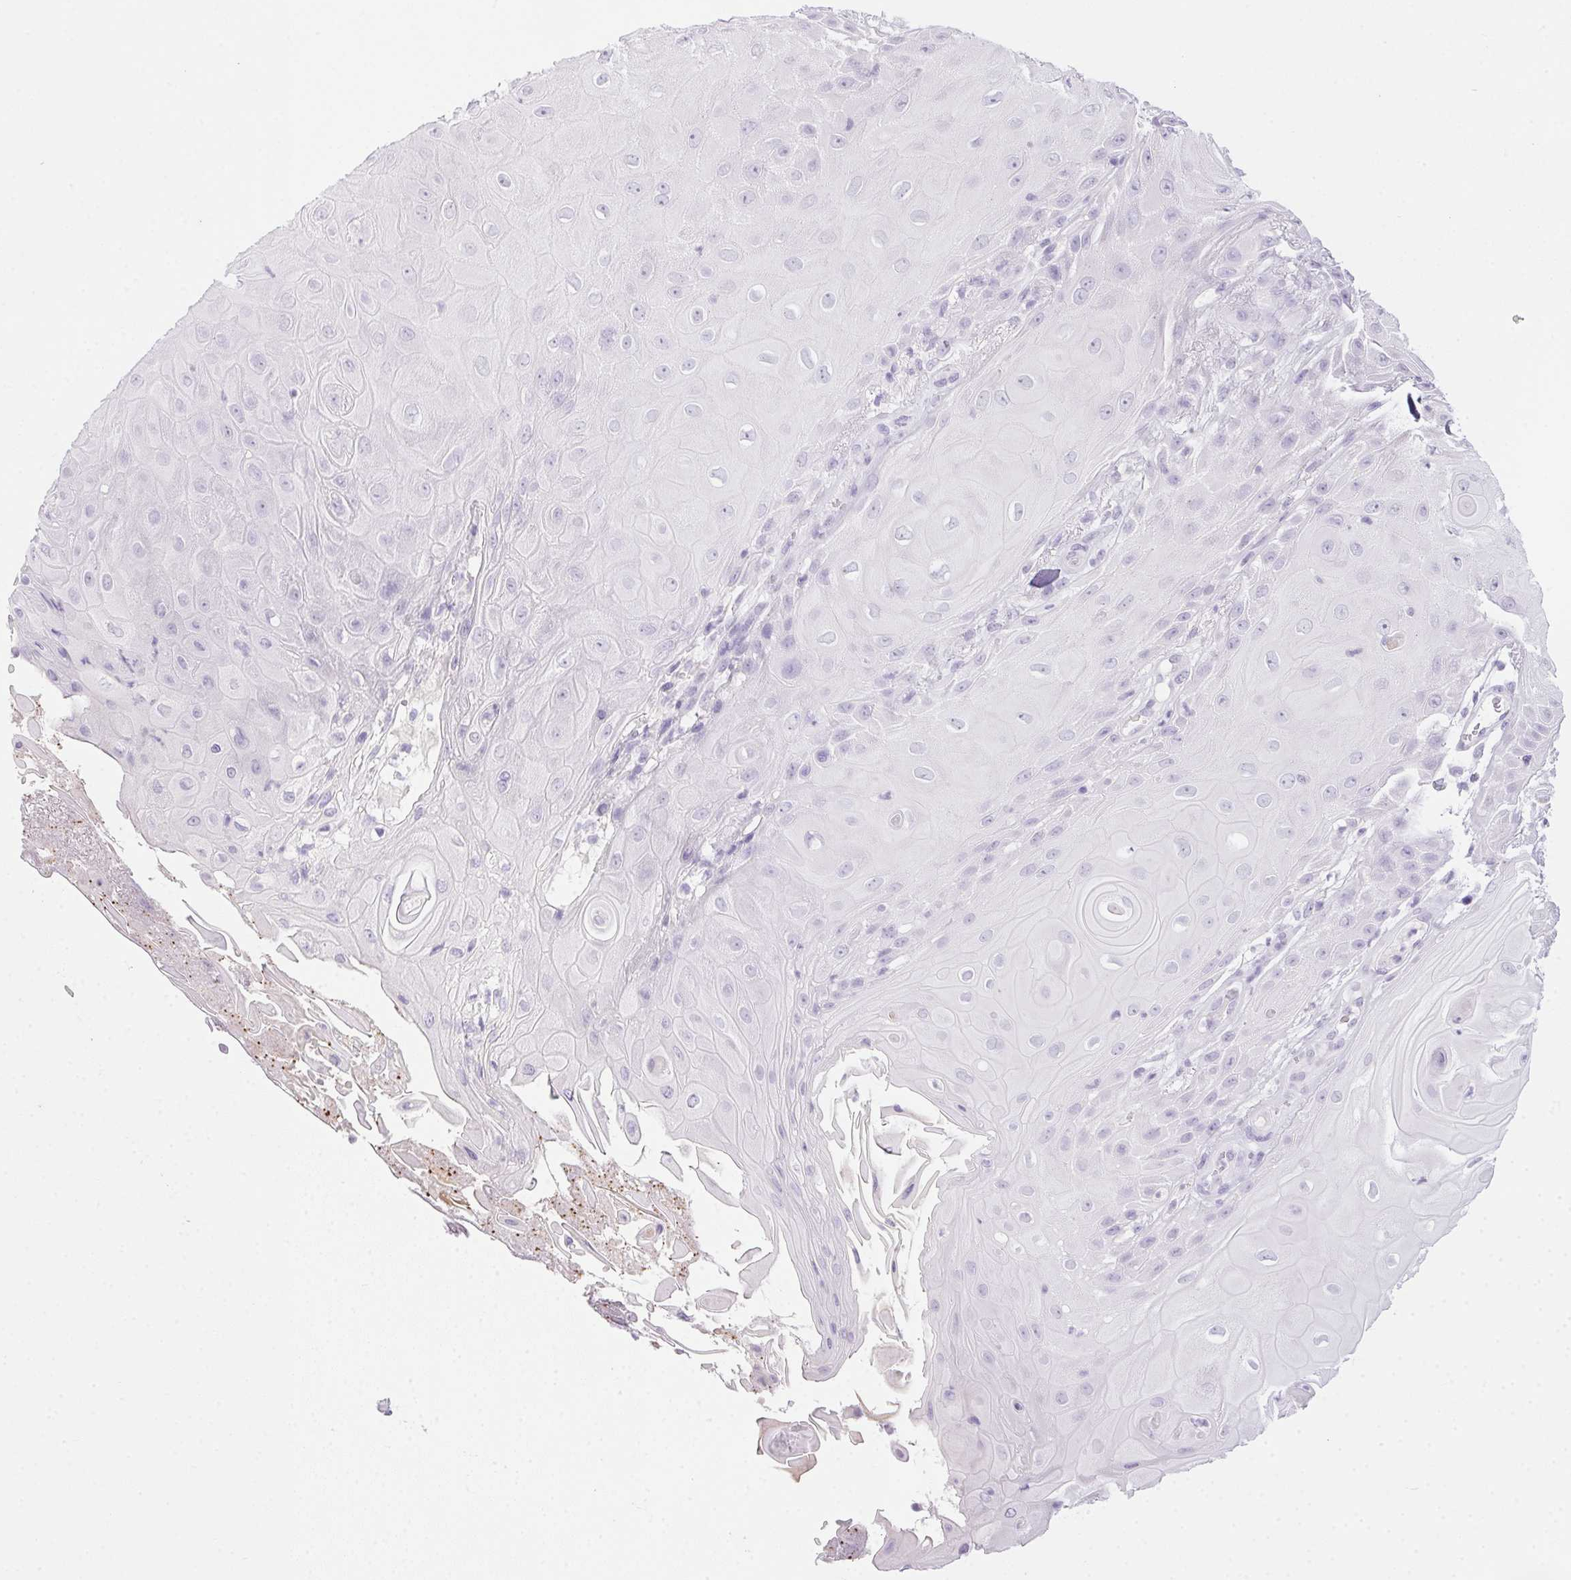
{"staining": {"intensity": "negative", "quantity": "none", "location": "none"}, "tissue": "skin cancer", "cell_type": "Tumor cells", "image_type": "cancer", "snomed": [{"axis": "morphology", "description": "Squamous cell carcinoma, NOS"}, {"axis": "topography", "description": "Skin"}], "caption": "The IHC histopathology image has no significant staining in tumor cells of skin cancer (squamous cell carcinoma) tissue. The staining was performed using DAB to visualize the protein expression in brown, while the nuclei were stained in blue with hematoxylin (Magnification: 20x).", "gene": "POPDC2", "patient": {"sex": "male", "age": 62}}